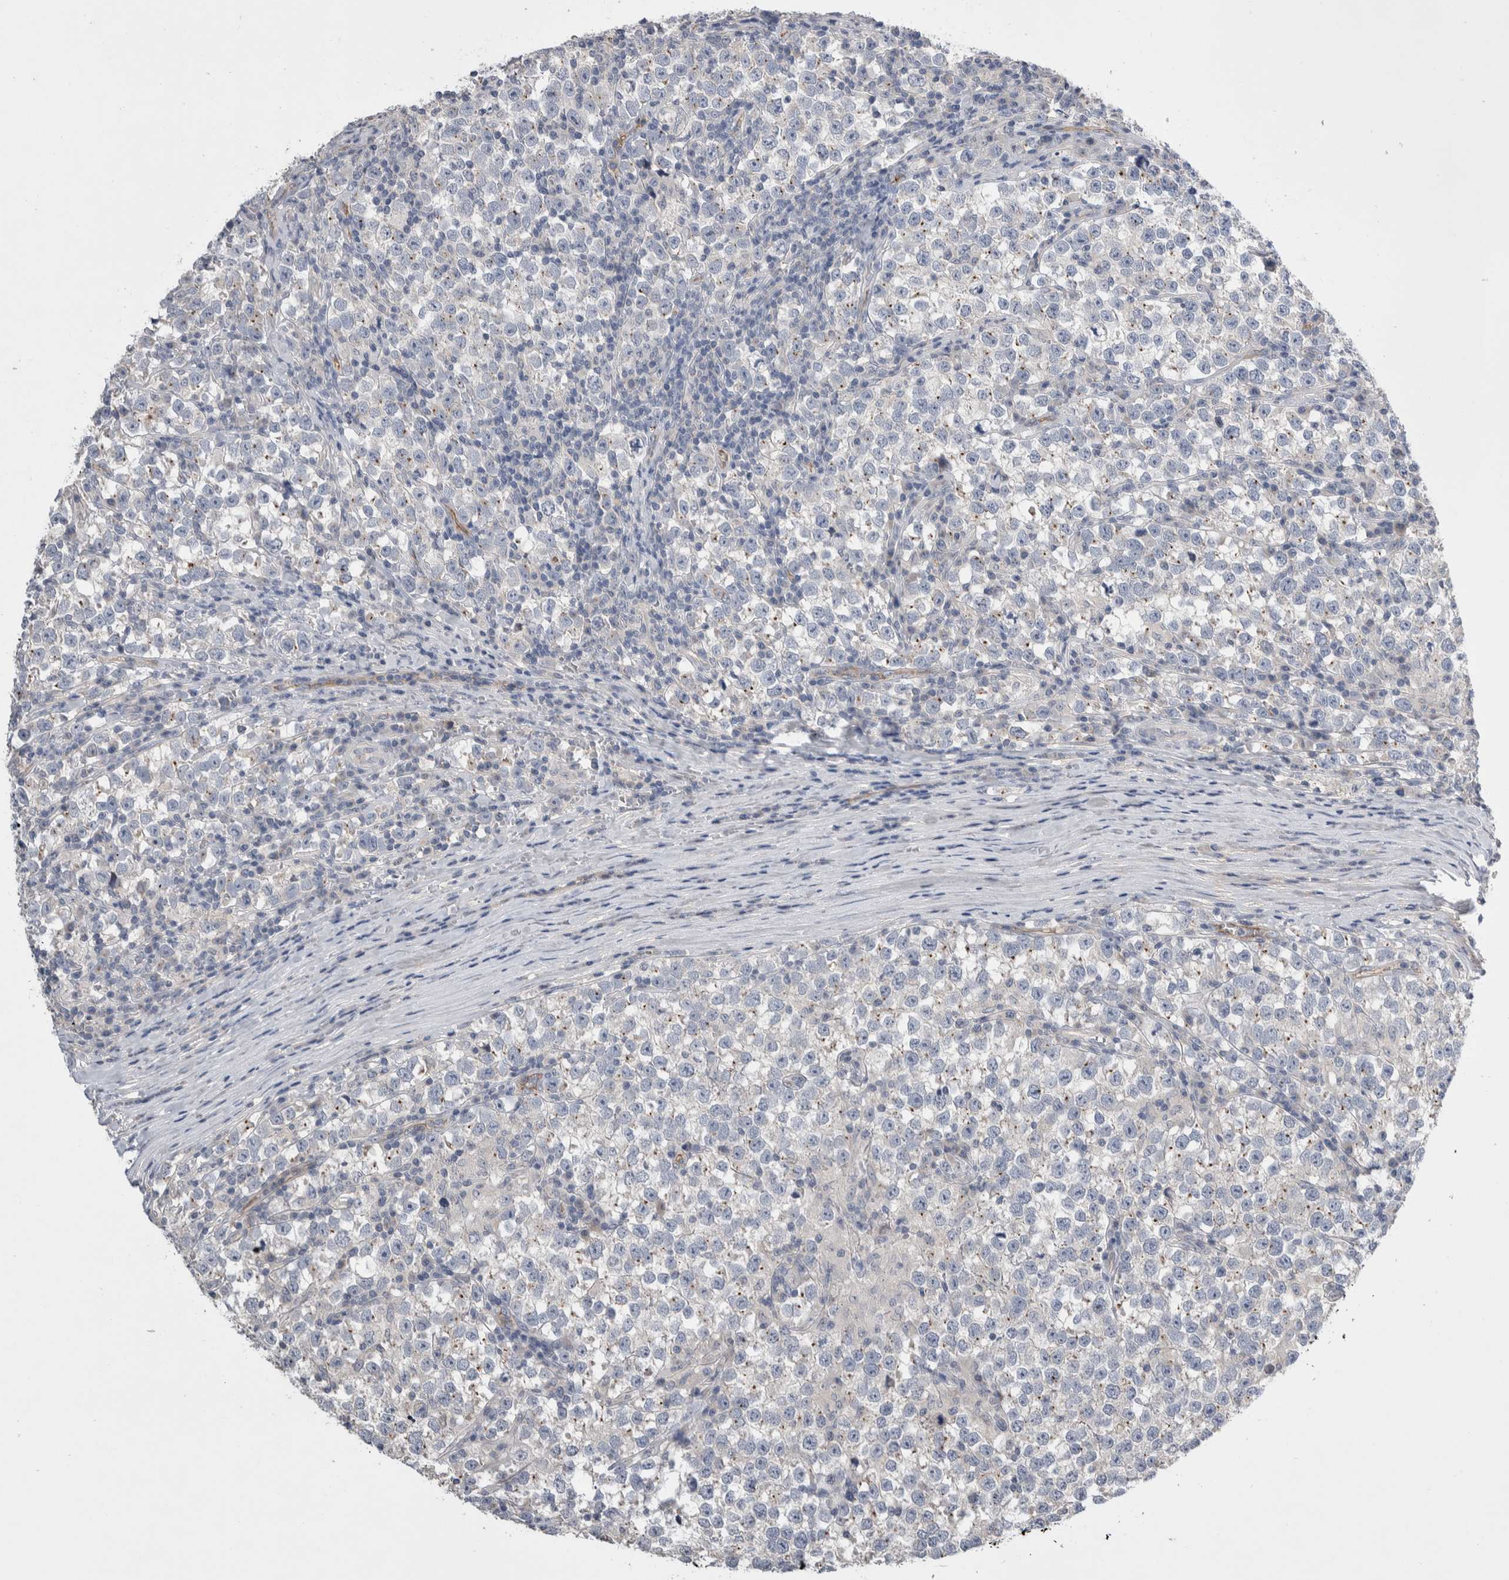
{"staining": {"intensity": "negative", "quantity": "none", "location": "none"}, "tissue": "testis cancer", "cell_type": "Tumor cells", "image_type": "cancer", "snomed": [{"axis": "morphology", "description": "Normal tissue, NOS"}, {"axis": "morphology", "description": "Seminoma, NOS"}, {"axis": "topography", "description": "Testis"}], "caption": "Tumor cells show no significant expression in testis cancer (seminoma).", "gene": "CEP131", "patient": {"sex": "male", "age": 43}}